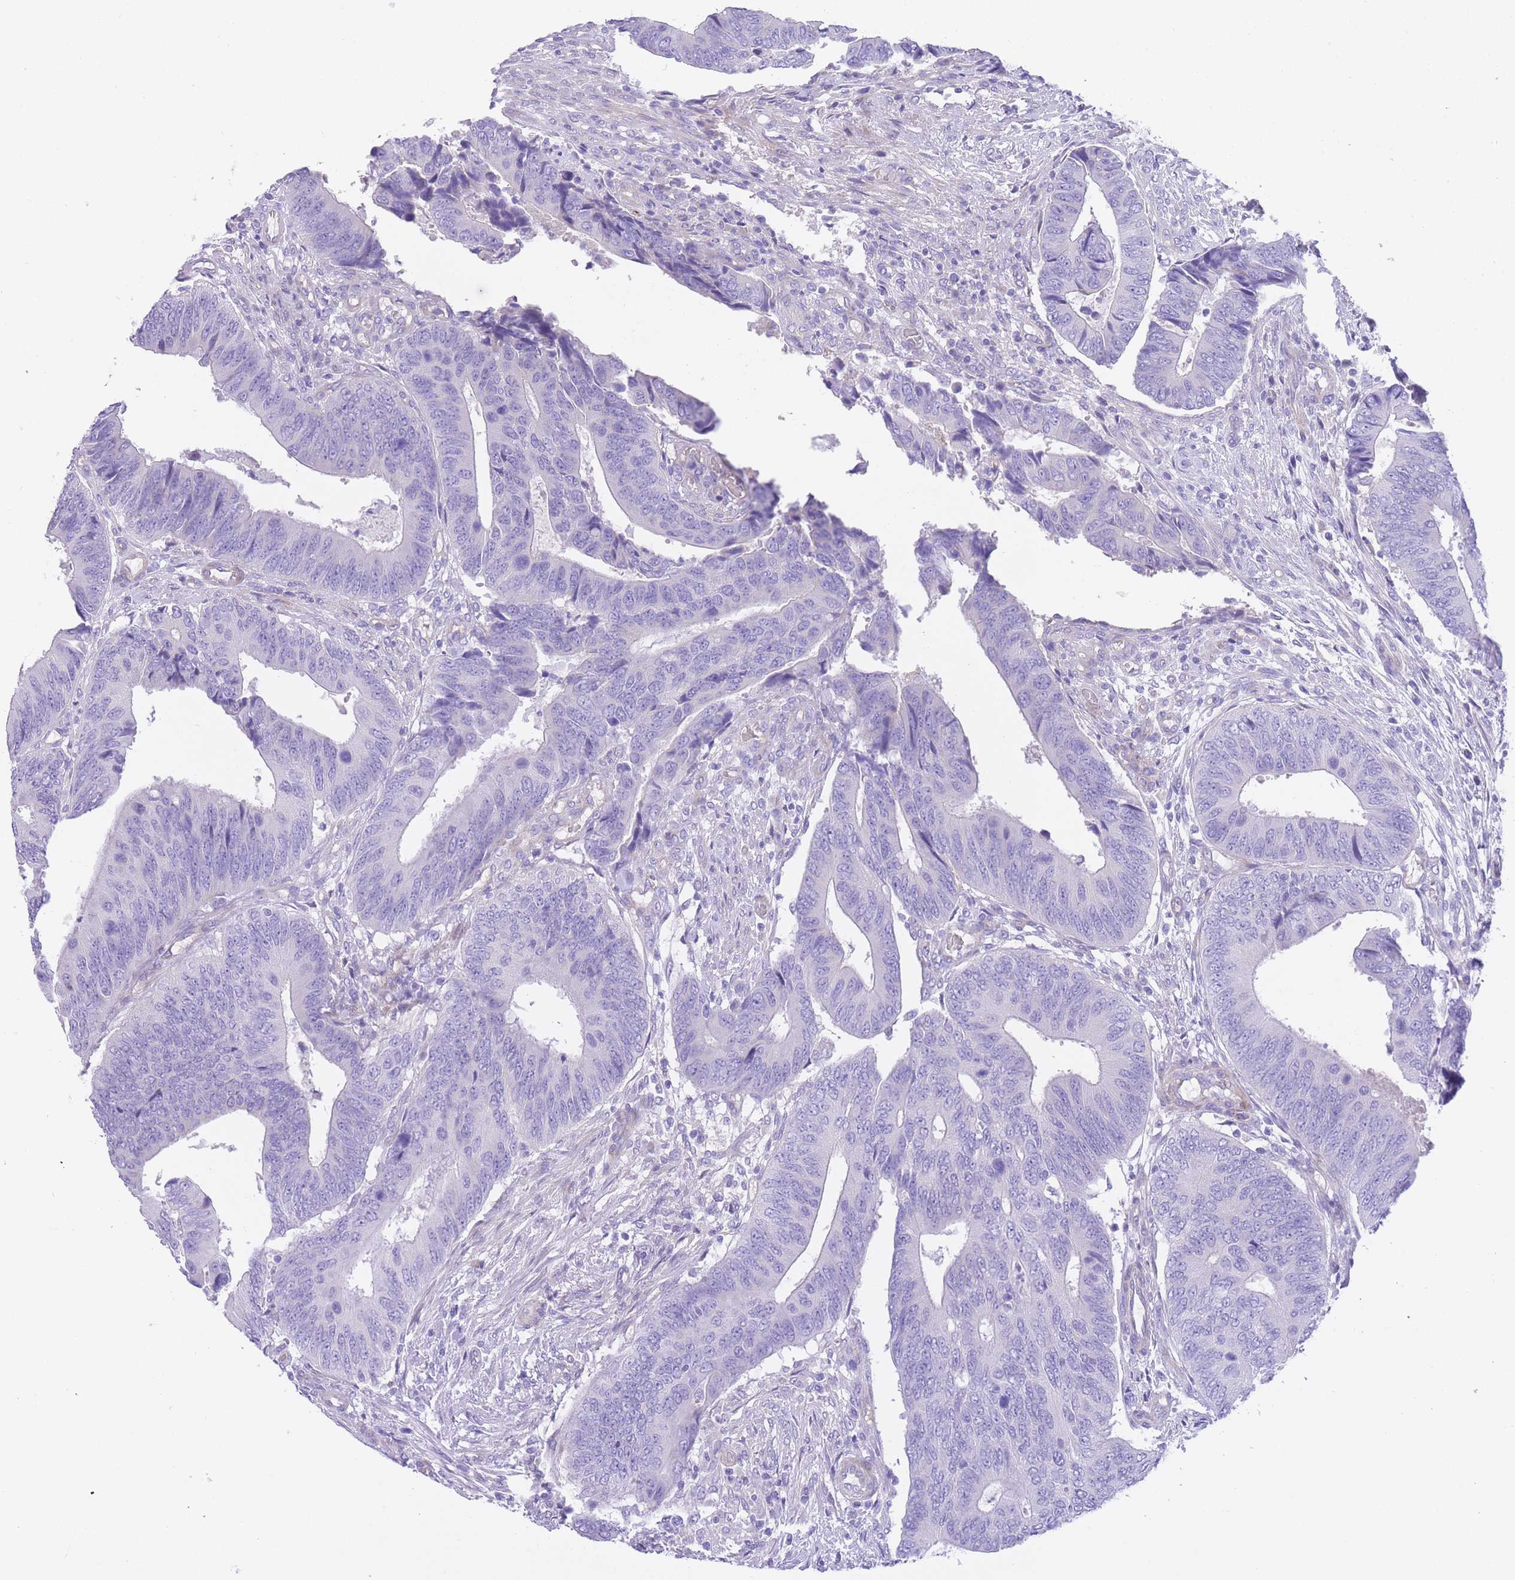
{"staining": {"intensity": "negative", "quantity": "none", "location": "none"}, "tissue": "colorectal cancer", "cell_type": "Tumor cells", "image_type": "cancer", "snomed": [{"axis": "morphology", "description": "Adenocarcinoma, NOS"}, {"axis": "topography", "description": "Colon"}], "caption": "The micrograph exhibits no significant staining in tumor cells of colorectal cancer (adenocarcinoma). Brightfield microscopy of immunohistochemistry (IHC) stained with DAB (3,3'-diaminobenzidine) (brown) and hematoxylin (blue), captured at high magnification.", "gene": "QTRT1", "patient": {"sex": "male", "age": 87}}